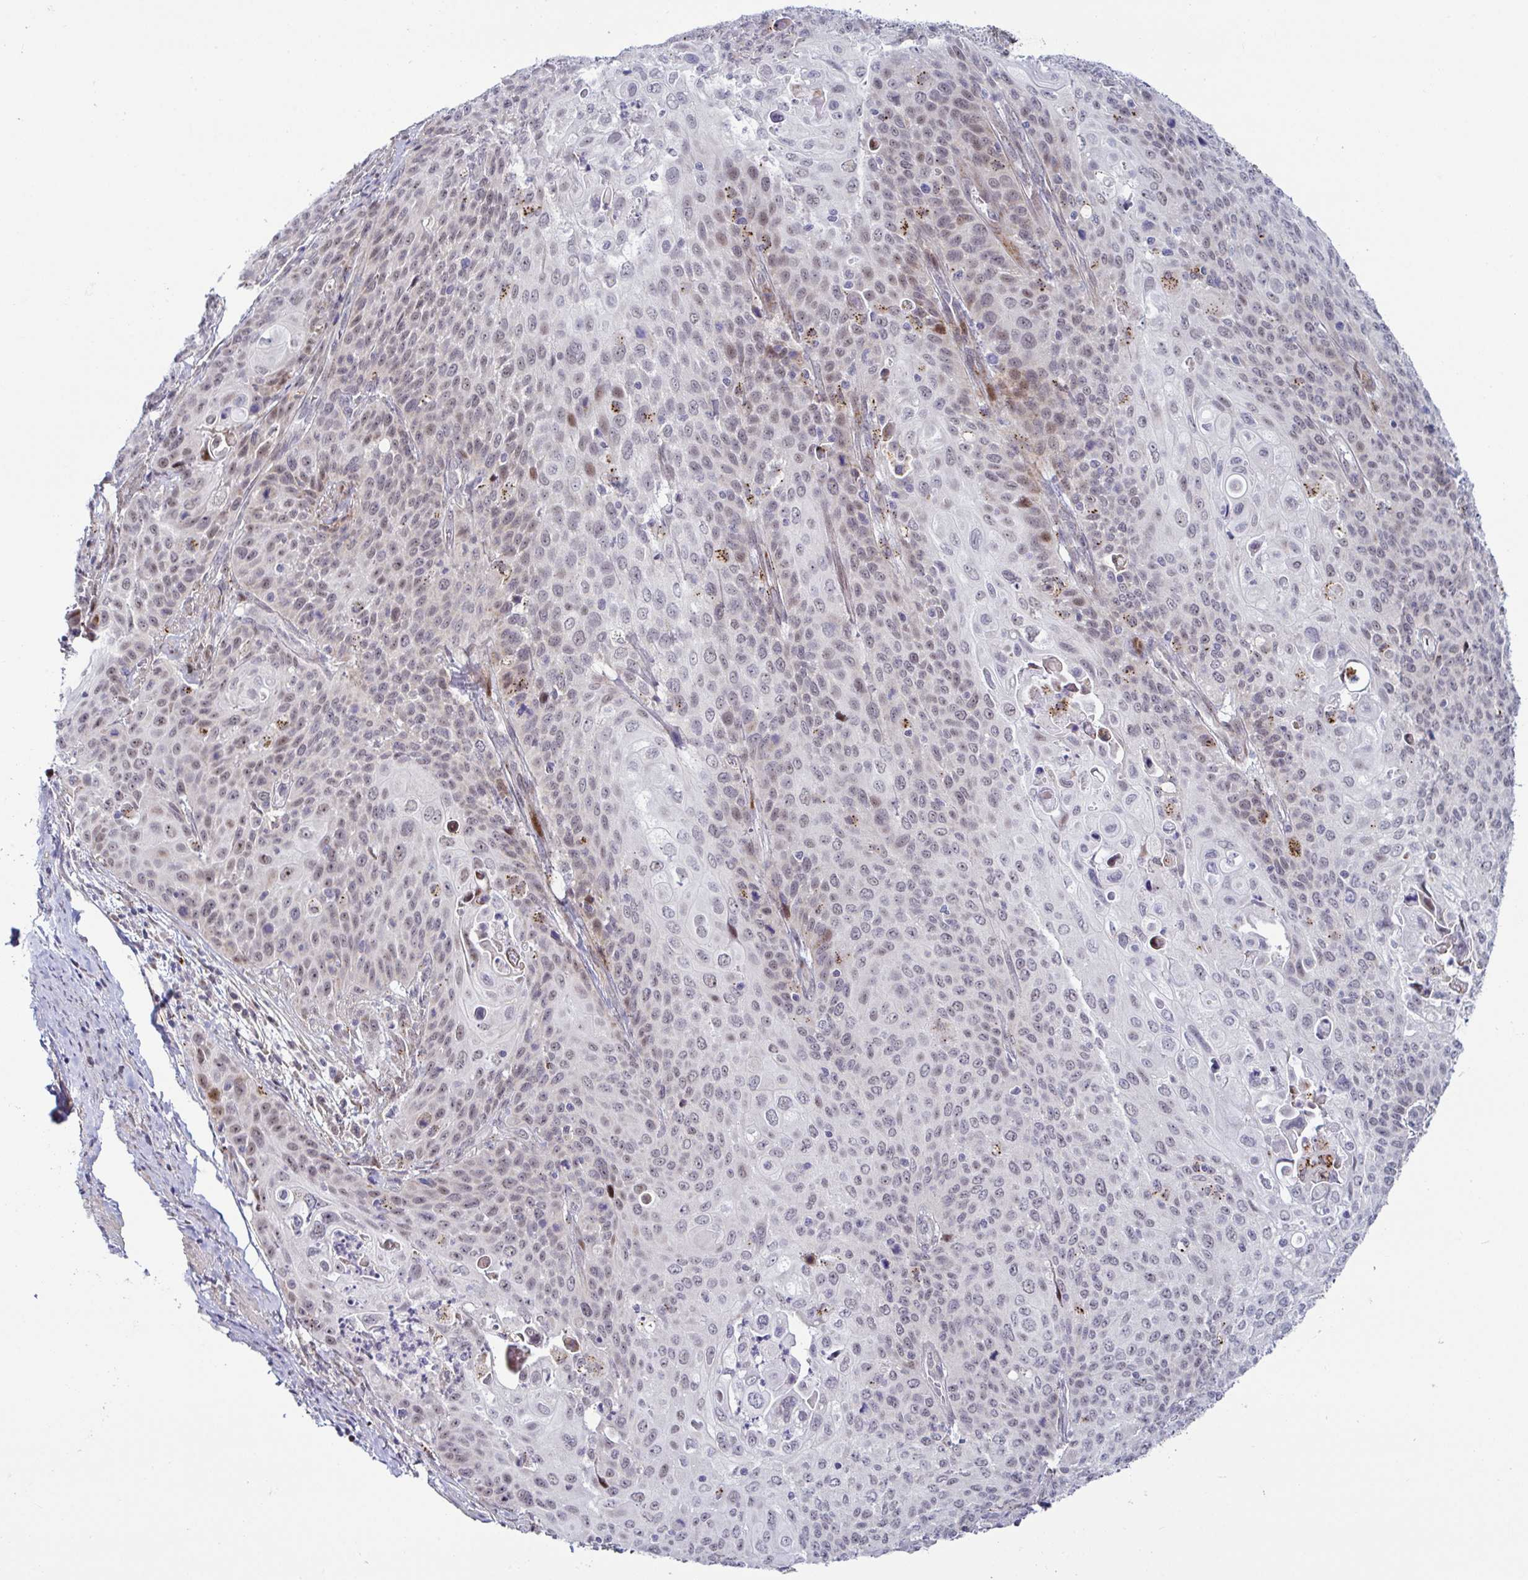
{"staining": {"intensity": "weak", "quantity": "25%-75%", "location": "nuclear"}, "tissue": "cervical cancer", "cell_type": "Tumor cells", "image_type": "cancer", "snomed": [{"axis": "morphology", "description": "Squamous cell carcinoma, NOS"}, {"axis": "topography", "description": "Cervix"}], "caption": "Protein analysis of cervical cancer (squamous cell carcinoma) tissue shows weak nuclear expression in about 25%-75% of tumor cells.", "gene": "DZIP1", "patient": {"sex": "female", "age": 65}}